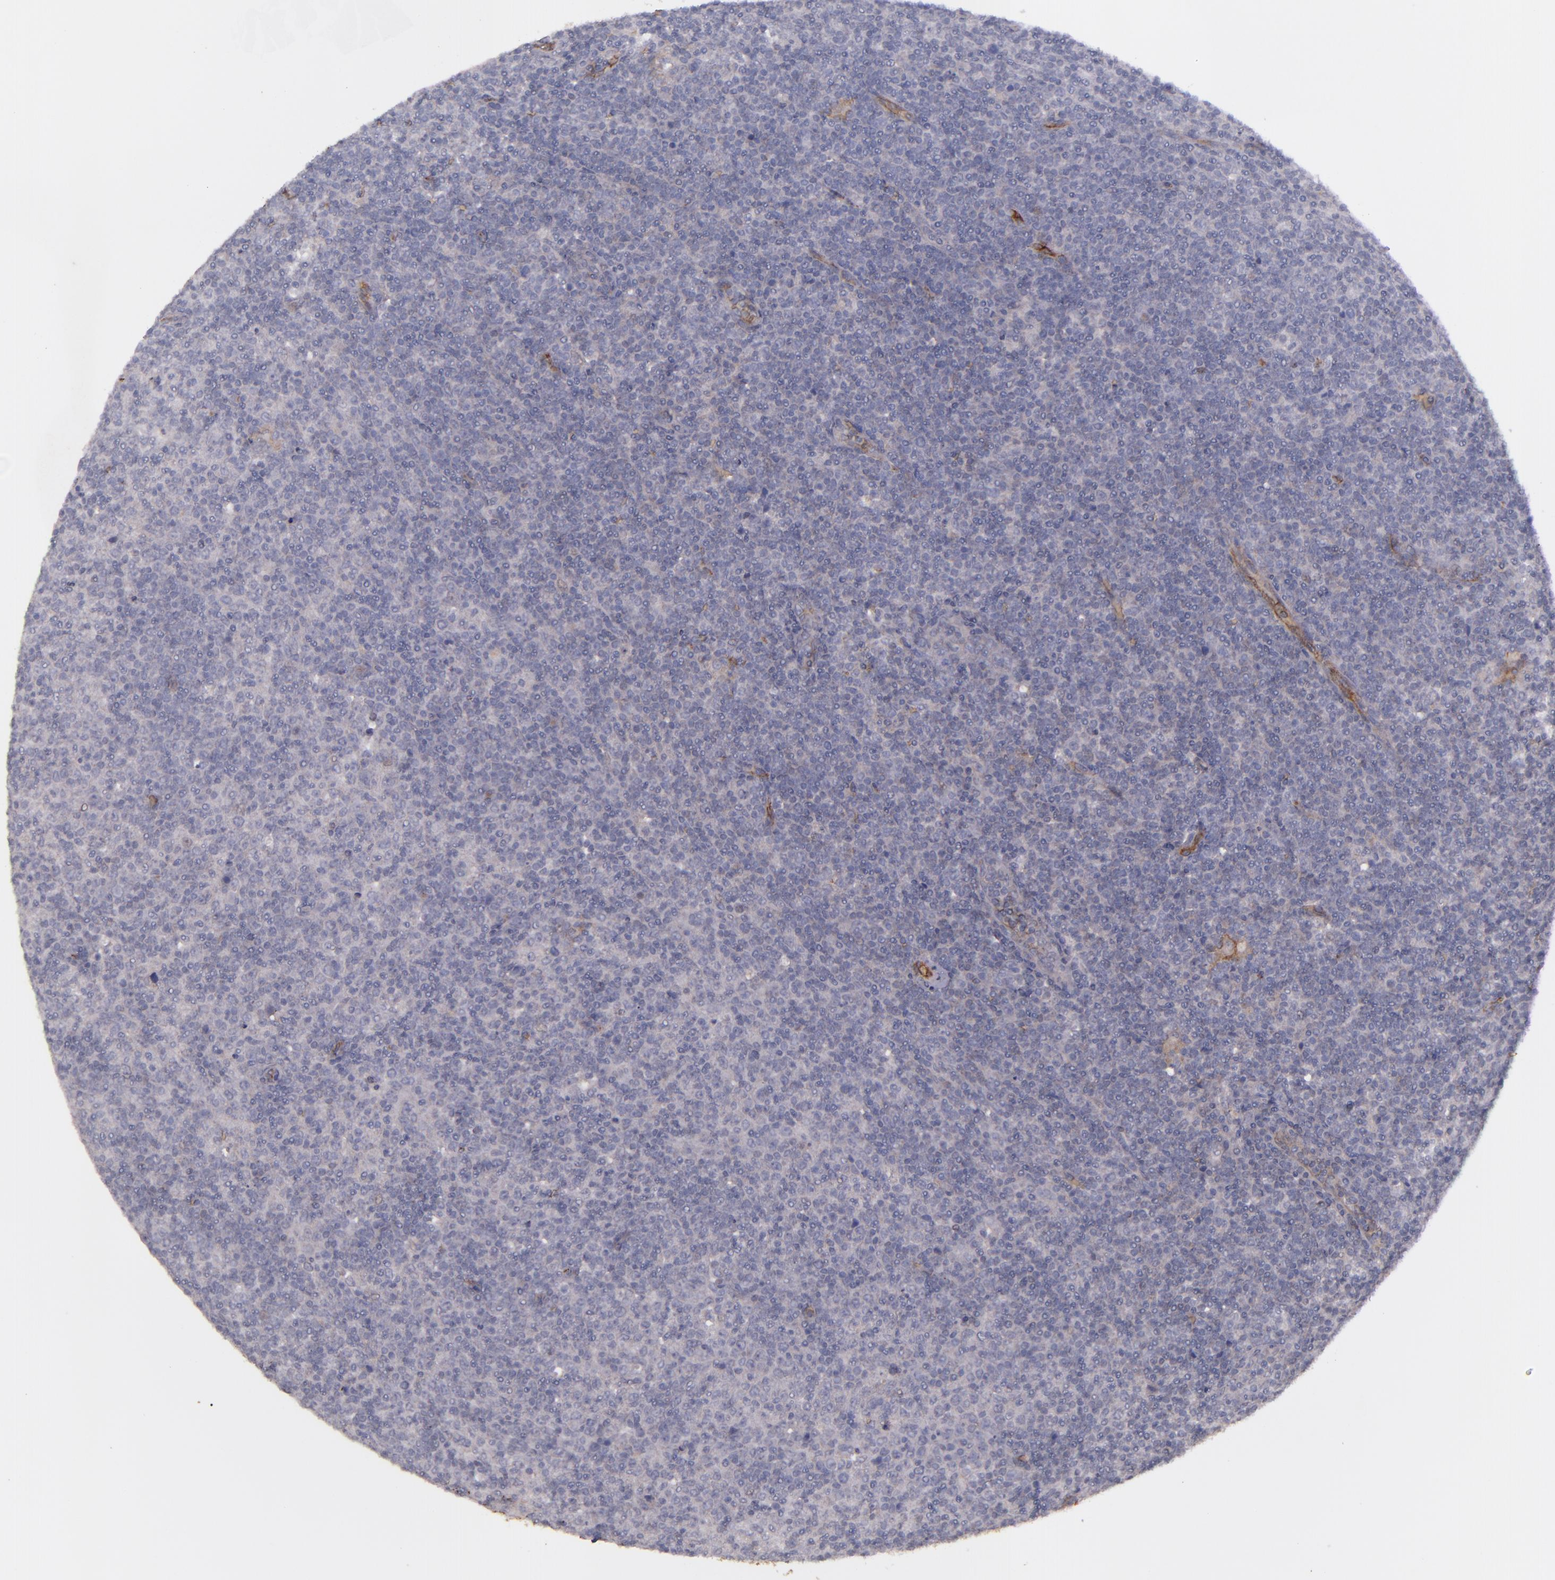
{"staining": {"intensity": "negative", "quantity": "none", "location": "none"}, "tissue": "lymphoma", "cell_type": "Tumor cells", "image_type": "cancer", "snomed": [{"axis": "morphology", "description": "Malignant lymphoma, non-Hodgkin's type, Low grade"}, {"axis": "topography", "description": "Lymph node"}], "caption": "Tumor cells show no significant staining in lymphoma.", "gene": "ACE", "patient": {"sex": "male", "age": 70}}